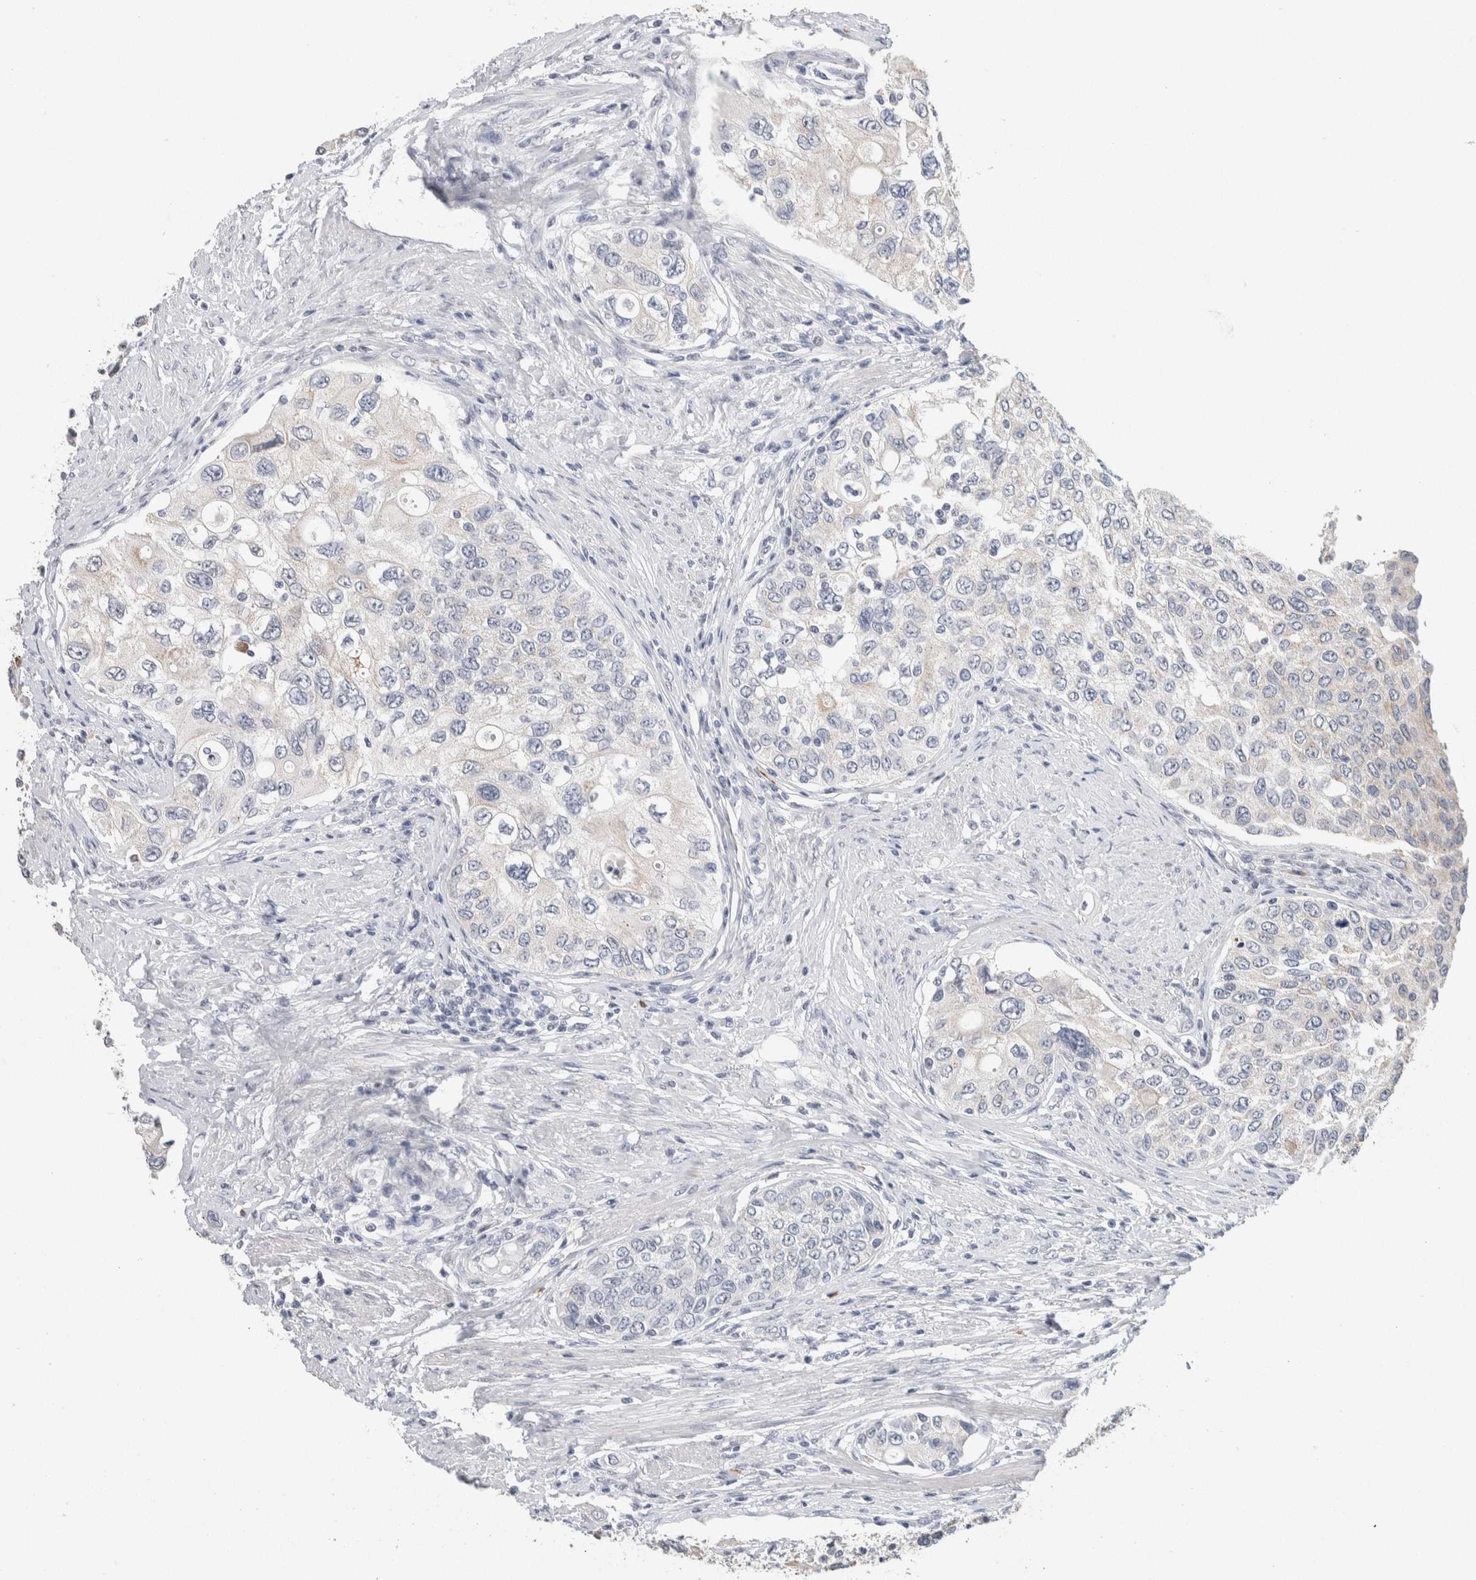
{"staining": {"intensity": "negative", "quantity": "none", "location": "none"}, "tissue": "urothelial cancer", "cell_type": "Tumor cells", "image_type": "cancer", "snomed": [{"axis": "morphology", "description": "Urothelial carcinoma, High grade"}, {"axis": "topography", "description": "Urinary bladder"}], "caption": "Urothelial carcinoma (high-grade) stained for a protein using immunohistochemistry exhibits no positivity tumor cells.", "gene": "SCN2A", "patient": {"sex": "female", "age": 56}}